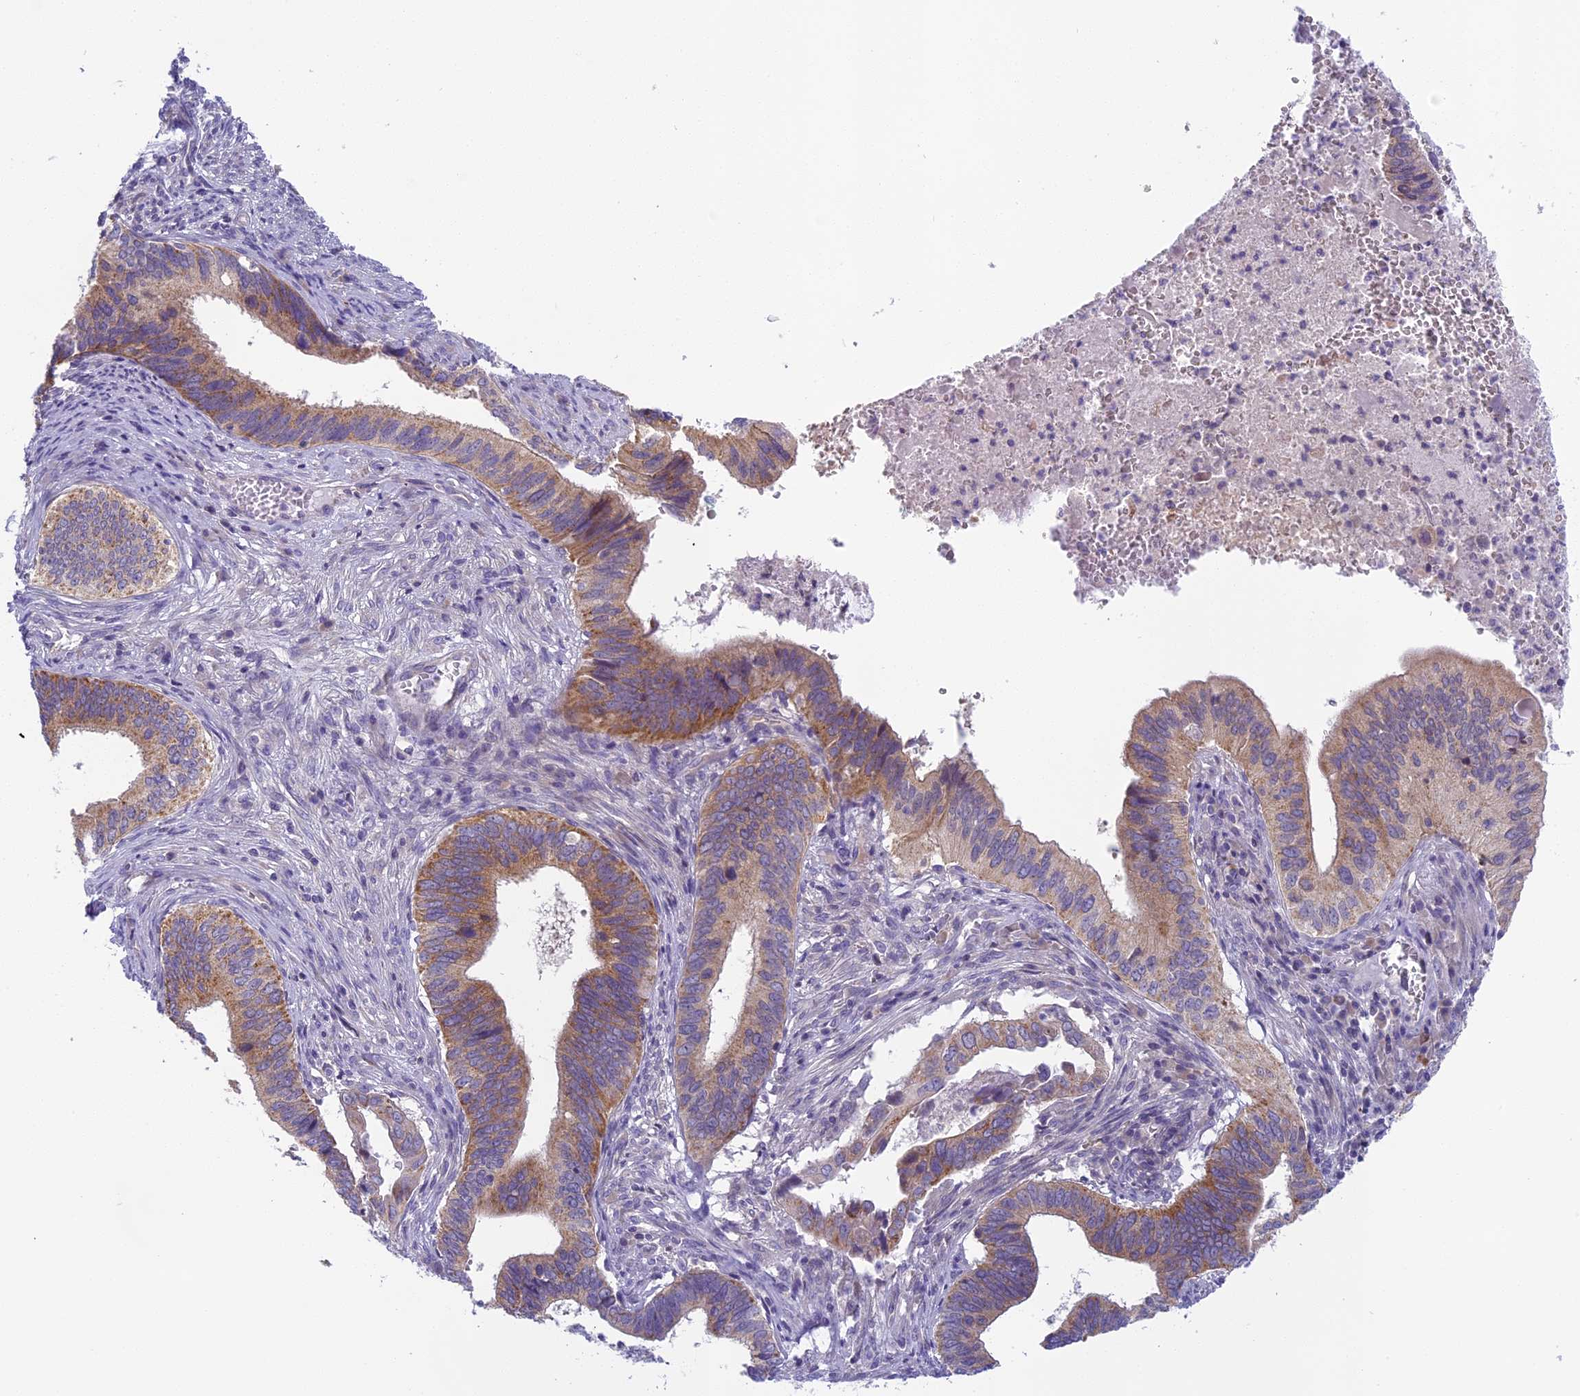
{"staining": {"intensity": "moderate", "quantity": ">75%", "location": "cytoplasmic/membranous"}, "tissue": "cervical cancer", "cell_type": "Tumor cells", "image_type": "cancer", "snomed": [{"axis": "morphology", "description": "Adenocarcinoma, NOS"}, {"axis": "topography", "description": "Cervix"}], "caption": "Cervical cancer (adenocarcinoma) stained with a protein marker exhibits moderate staining in tumor cells.", "gene": "ARHGEF37", "patient": {"sex": "female", "age": 42}}